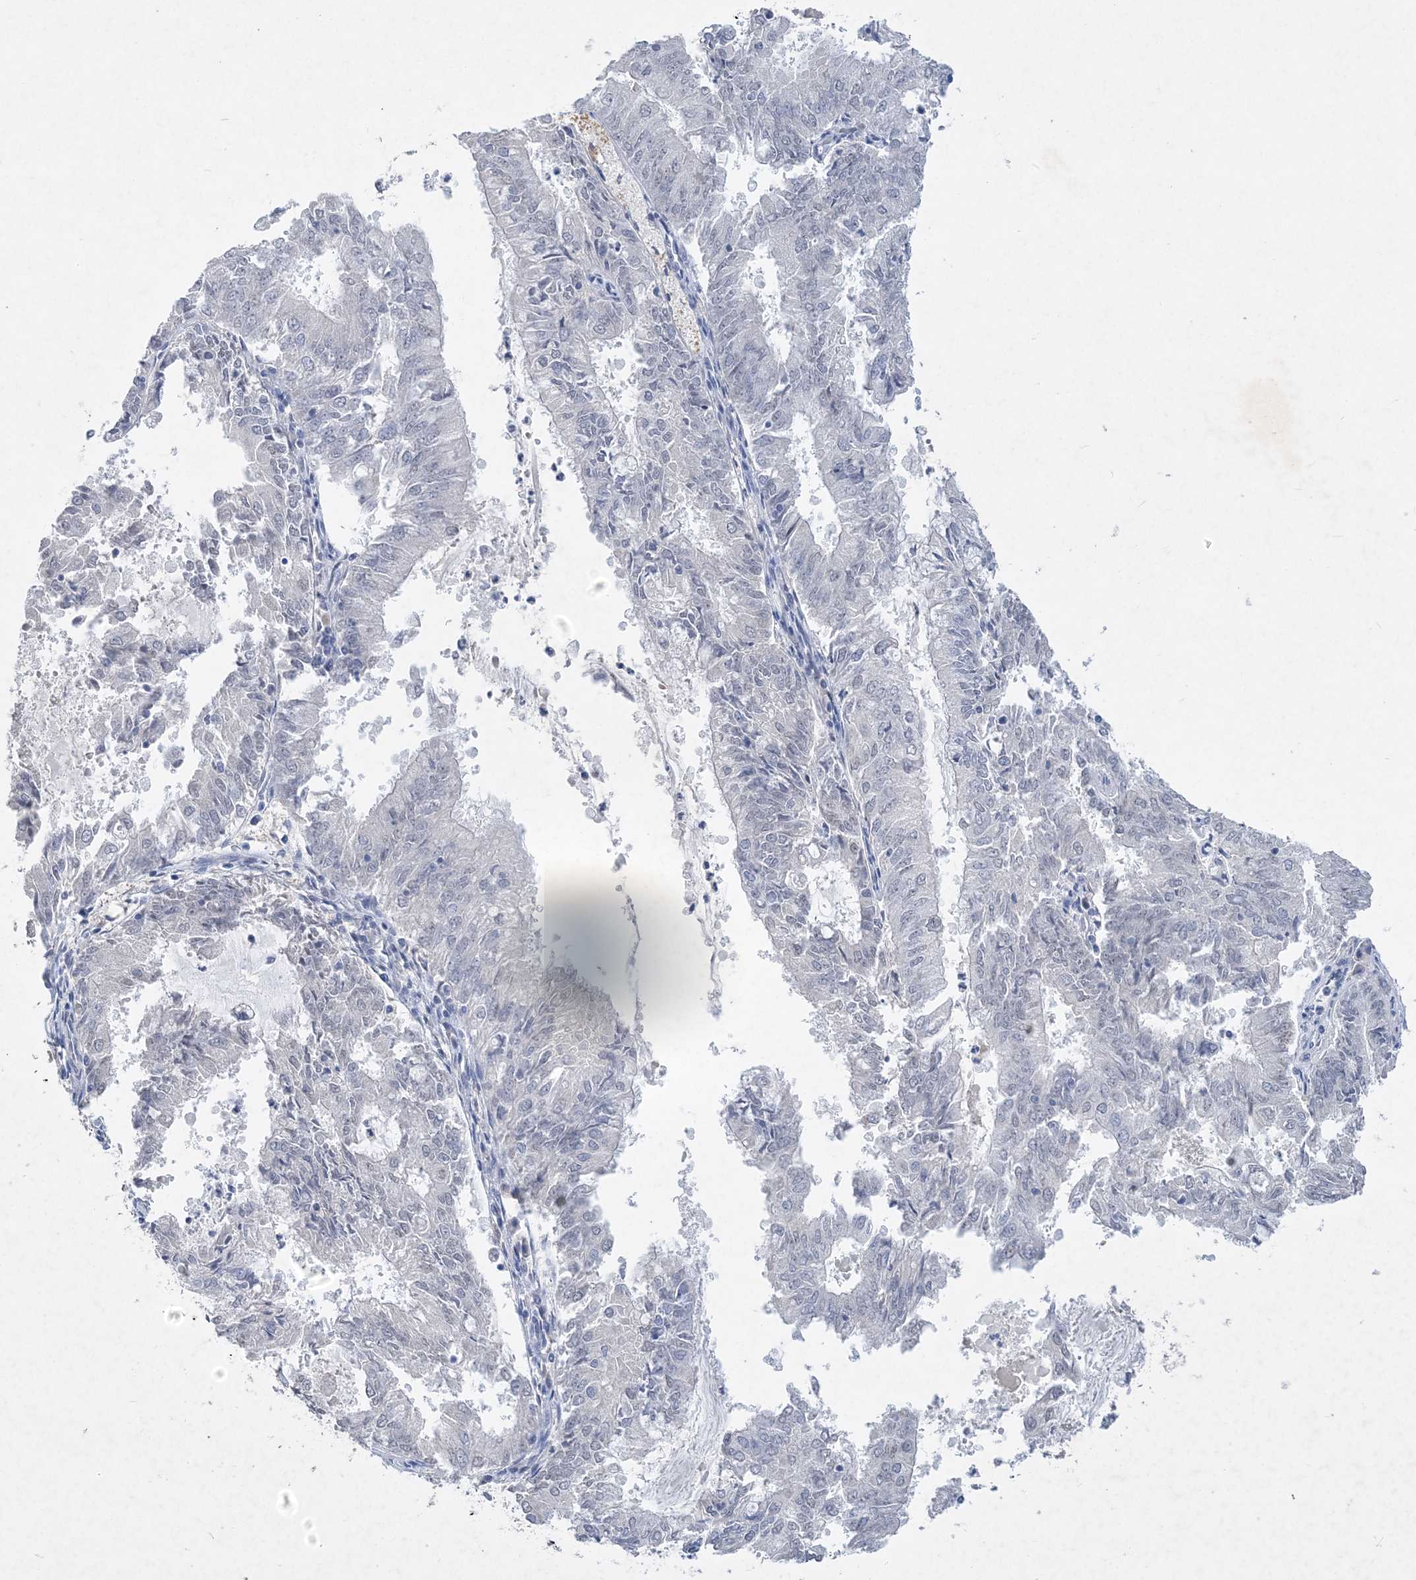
{"staining": {"intensity": "negative", "quantity": "none", "location": "none"}, "tissue": "endometrial cancer", "cell_type": "Tumor cells", "image_type": "cancer", "snomed": [{"axis": "morphology", "description": "Adenocarcinoma, NOS"}, {"axis": "topography", "description": "Endometrium"}], "caption": "High power microscopy photomicrograph of an immunohistochemistry (IHC) photomicrograph of adenocarcinoma (endometrial), revealing no significant positivity in tumor cells. The staining was performed using DAB to visualize the protein expression in brown, while the nuclei were stained in blue with hematoxylin (Magnification: 20x).", "gene": "C11orf58", "patient": {"sex": "female", "age": 57}}